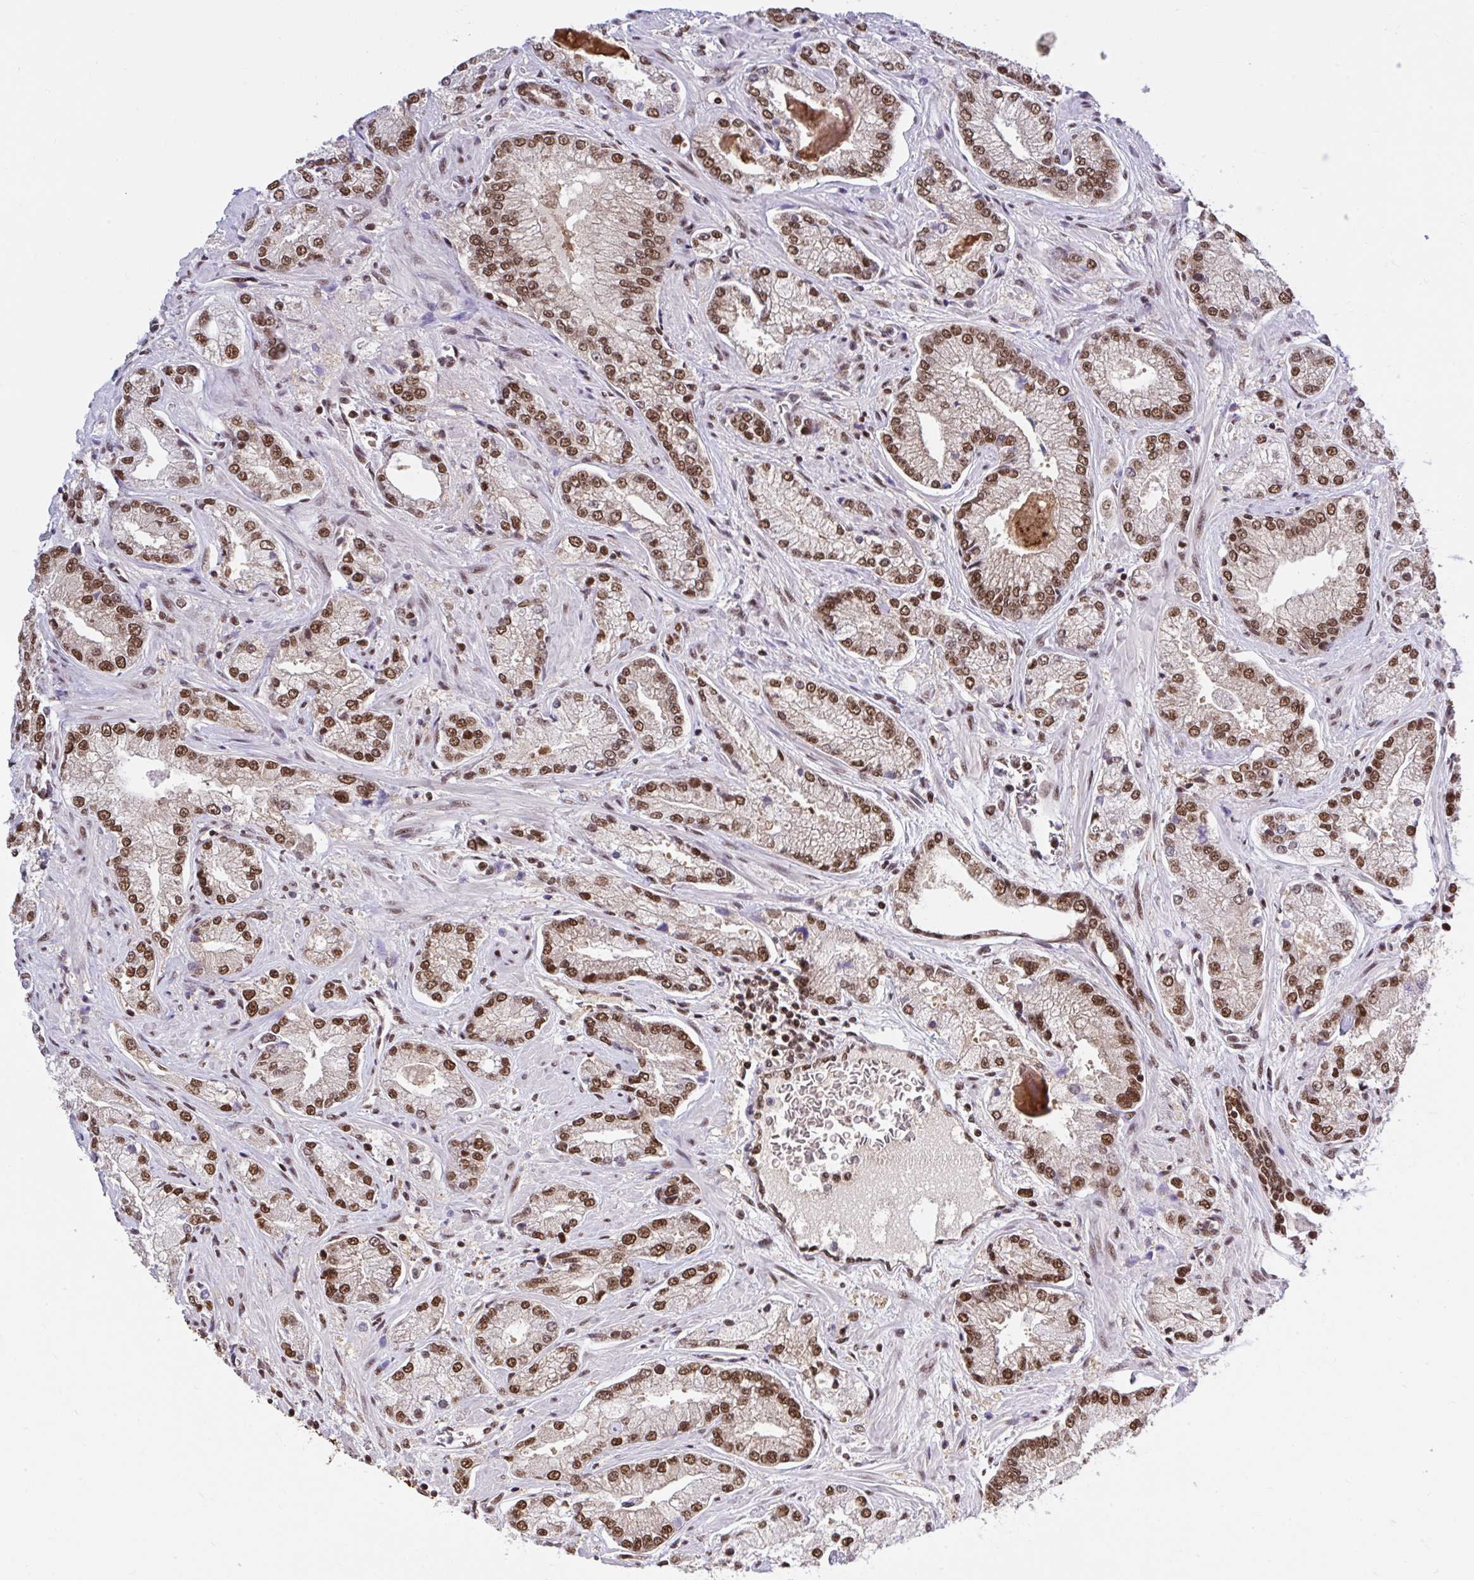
{"staining": {"intensity": "moderate", "quantity": ">75%", "location": "nuclear"}, "tissue": "prostate cancer", "cell_type": "Tumor cells", "image_type": "cancer", "snomed": [{"axis": "morphology", "description": "Normal tissue, NOS"}, {"axis": "morphology", "description": "Adenocarcinoma, High grade"}, {"axis": "topography", "description": "Prostate"}, {"axis": "topography", "description": "Peripheral nerve tissue"}], "caption": "Immunohistochemistry (IHC) photomicrograph of prostate cancer (adenocarcinoma (high-grade)) stained for a protein (brown), which displays medium levels of moderate nuclear expression in approximately >75% of tumor cells.", "gene": "ABCA9", "patient": {"sex": "male", "age": 68}}